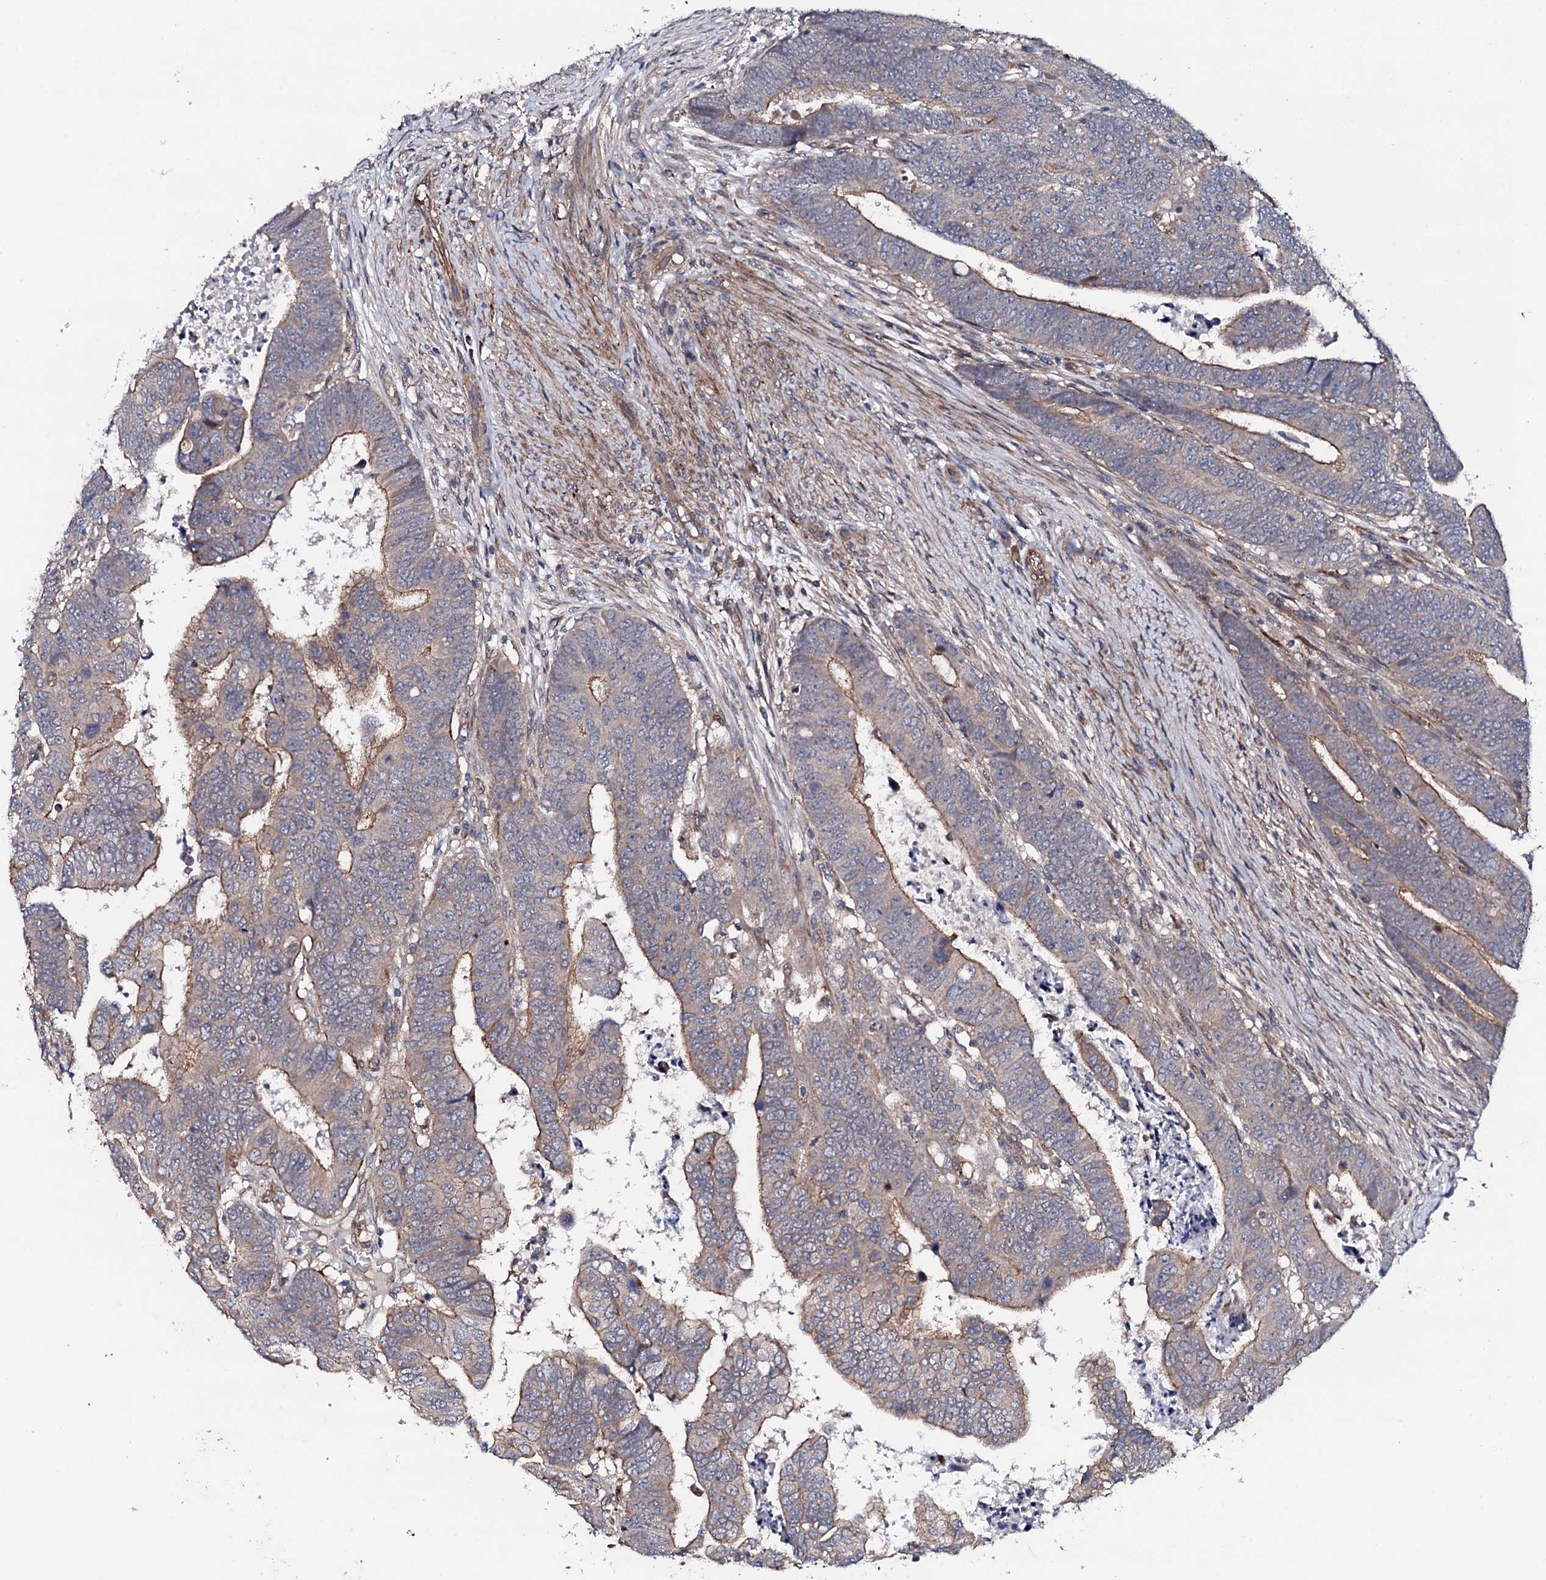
{"staining": {"intensity": "moderate", "quantity": "25%-75%", "location": "cytoplasmic/membranous"}, "tissue": "colorectal cancer", "cell_type": "Tumor cells", "image_type": "cancer", "snomed": [{"axis": "morphology", "description": "Normal tissue, NOS"}, {"axis": "morphology", "description": "Adenocarcinoma, NOS"}, {"axis": "topography", "description": "Rectum"}], "caption": "Immunohistochemistry histopathology image of human colorectal adenocarcinoma stained for a protein (brown), which shows medium levels of moderate cytoplasmic/membranous expression in about 25%-75% of tumor cells.", "gene": "CIAO2A", "patient": {"sex": "female", "age": 65}}